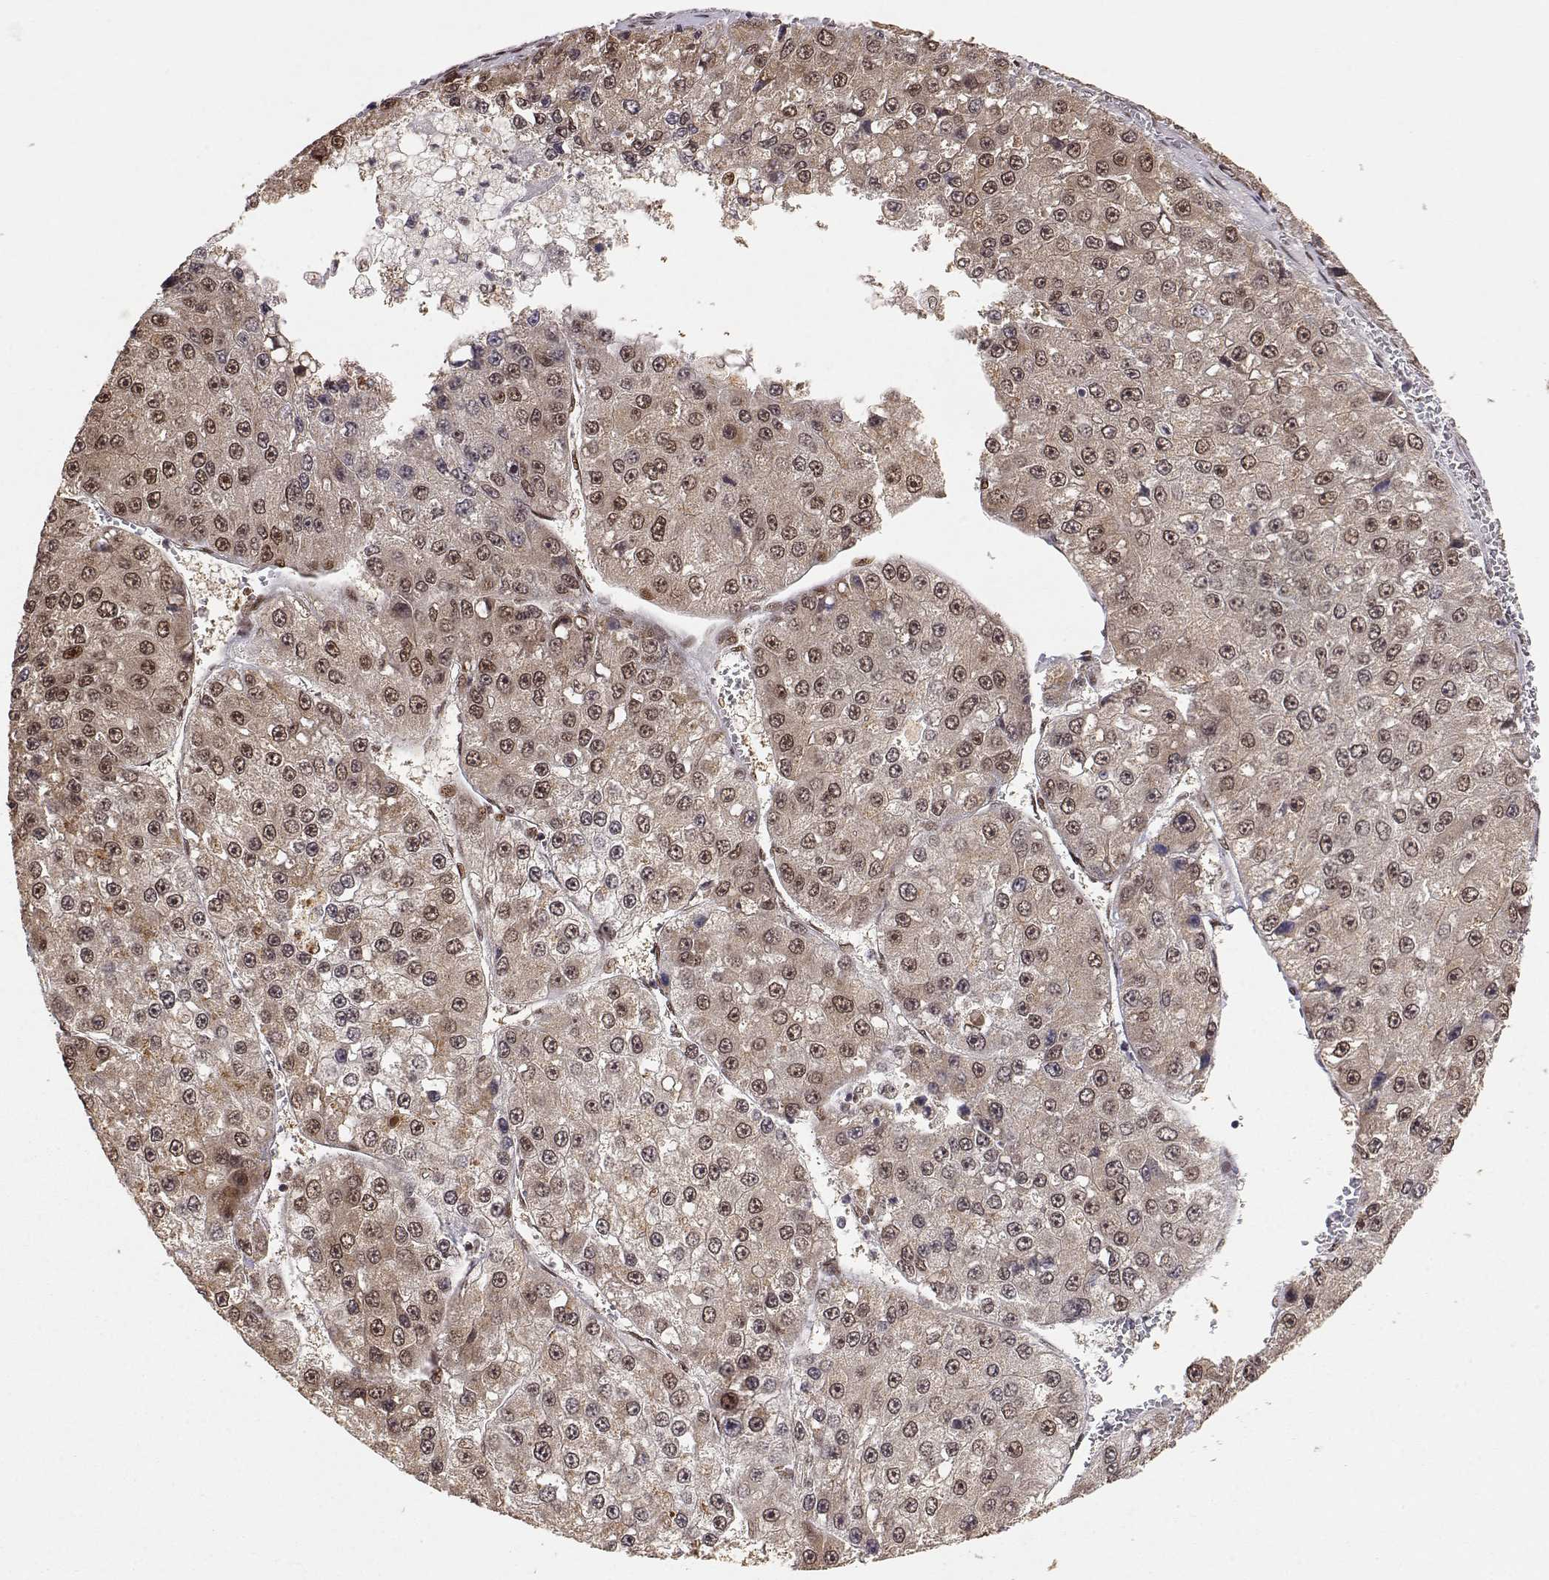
{"staining": {"intensity": "moderate", "quantity": "25%-75%", "location": "cytoplasmic/membranous,nuclear"}, "tissue": "liver cancer", "cell_type": "Tumor cells", "image_type": "cancer", "snomed": [{"axis": "morphology", "description": "Carcinoma, Hepatocellular, NOS"}, {"axis": "topography", "description": "Liver"}], "caption": "Protein expression analysis of liver hepatocellular carcinoma reveals moderate cytoplasmic/membranous and nuclear positivity in approximately 25%-75% of tumor cells. The staining is performed using DAB brown chromogen to label protein expression. The nuclei are counter-stained blue using hematoxylin.", "gene": "BRCA1", "patient": {"sex": "female", "age": 73}}